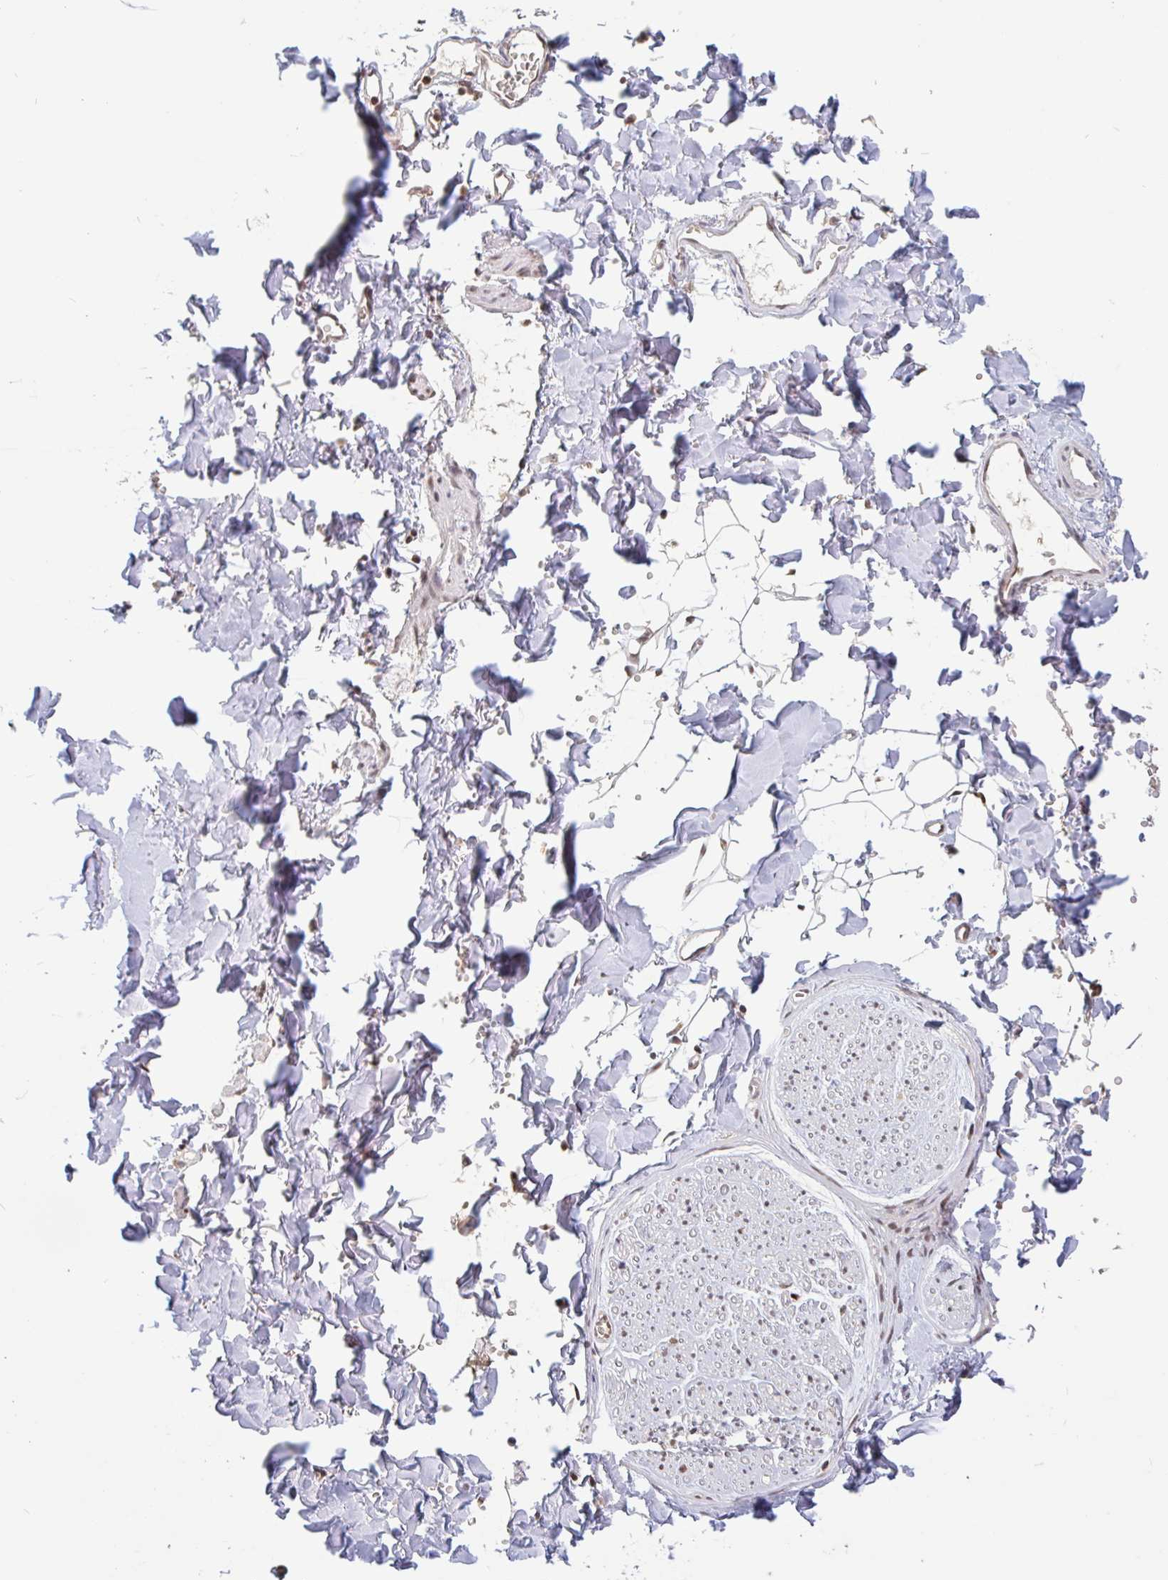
{"staining": {"intensity": "negative", "quantity": "none", "location": "none"}, "tissue": "adipose tissue", "cell_type": "Adipocytes", "image_type": "normal", "snomed": [{"axis": "morphology", "description": "Normal tissue, NOS"}, {"axis": "topography", "description": "Cartilage tissue"}, {"axis": "topography", "description": "Bronchus"}, {"axis": "topography", "description": "Peripheral nerve tissue"}], "caption": "Immunohistochemistry (IHC) of normal human adipose tissue exhibits no staining in adipocytes. (DAB (3,3'-diaminobenzidine) IHC with hematoxylin counter stain).", "gene": "DR1", "patient": {"sex": "female", "age": 59}}